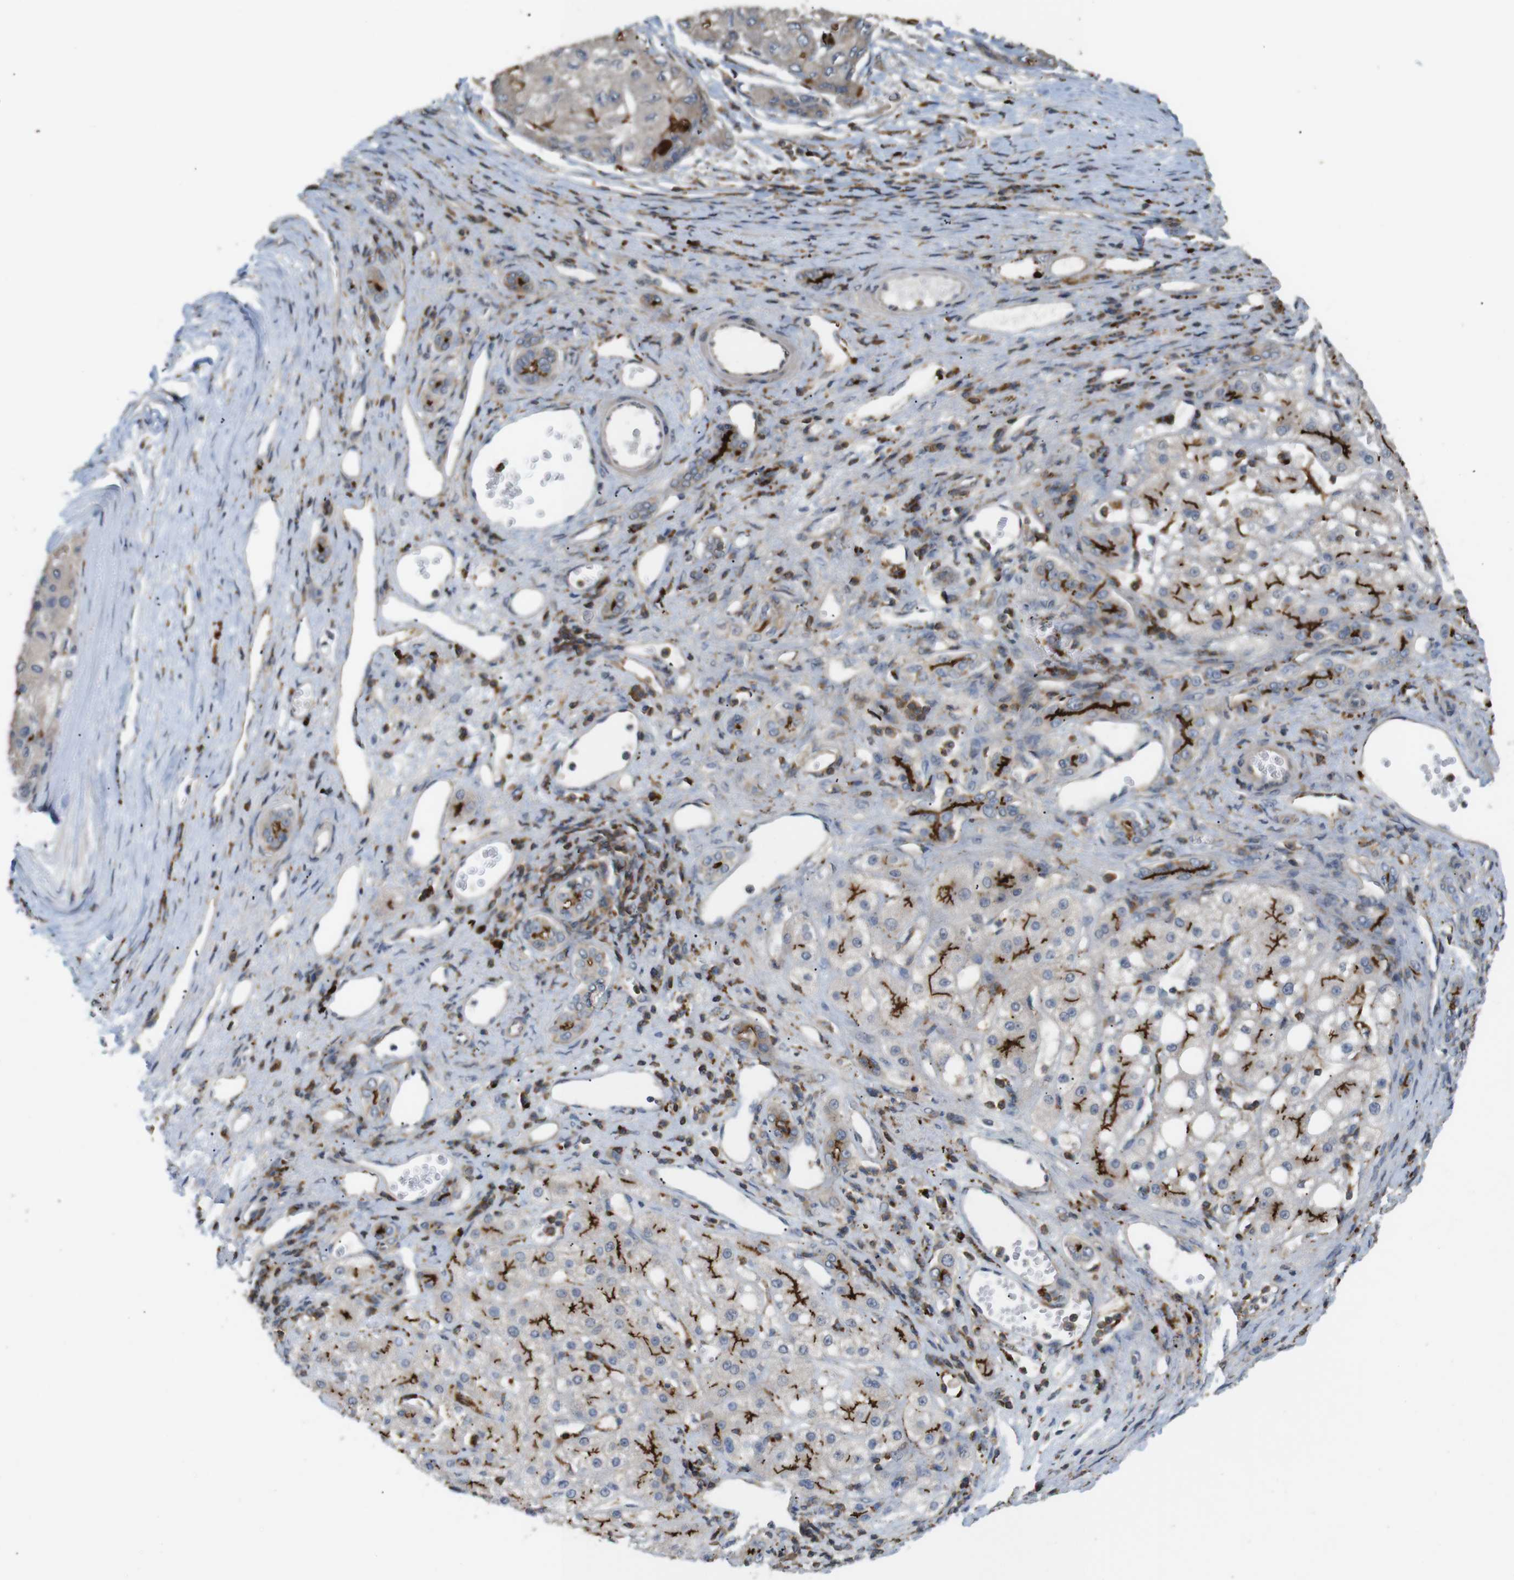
{"staining": {"intensity": "strong", "quantity": "<25%", "location": "cytoplasmic/membranous"}, "tissue": "liver cancer", "cell_type": "Tumor cells", "image_type": "cancer", "snomed": [{"axis": "morphology", "description": "Carcinoma, Hepatocellular, NOS"}, {"axis": "topography", "description": "Liver"}], "caption": "The micrograph shows a brown stain indicating the presence of a protein in the cytoplasmic/membranous of tumor cells in hepatocellular carcinoma (liver).", "gene": "KSR1", "patient": {"sex": "male", "age": 80}}